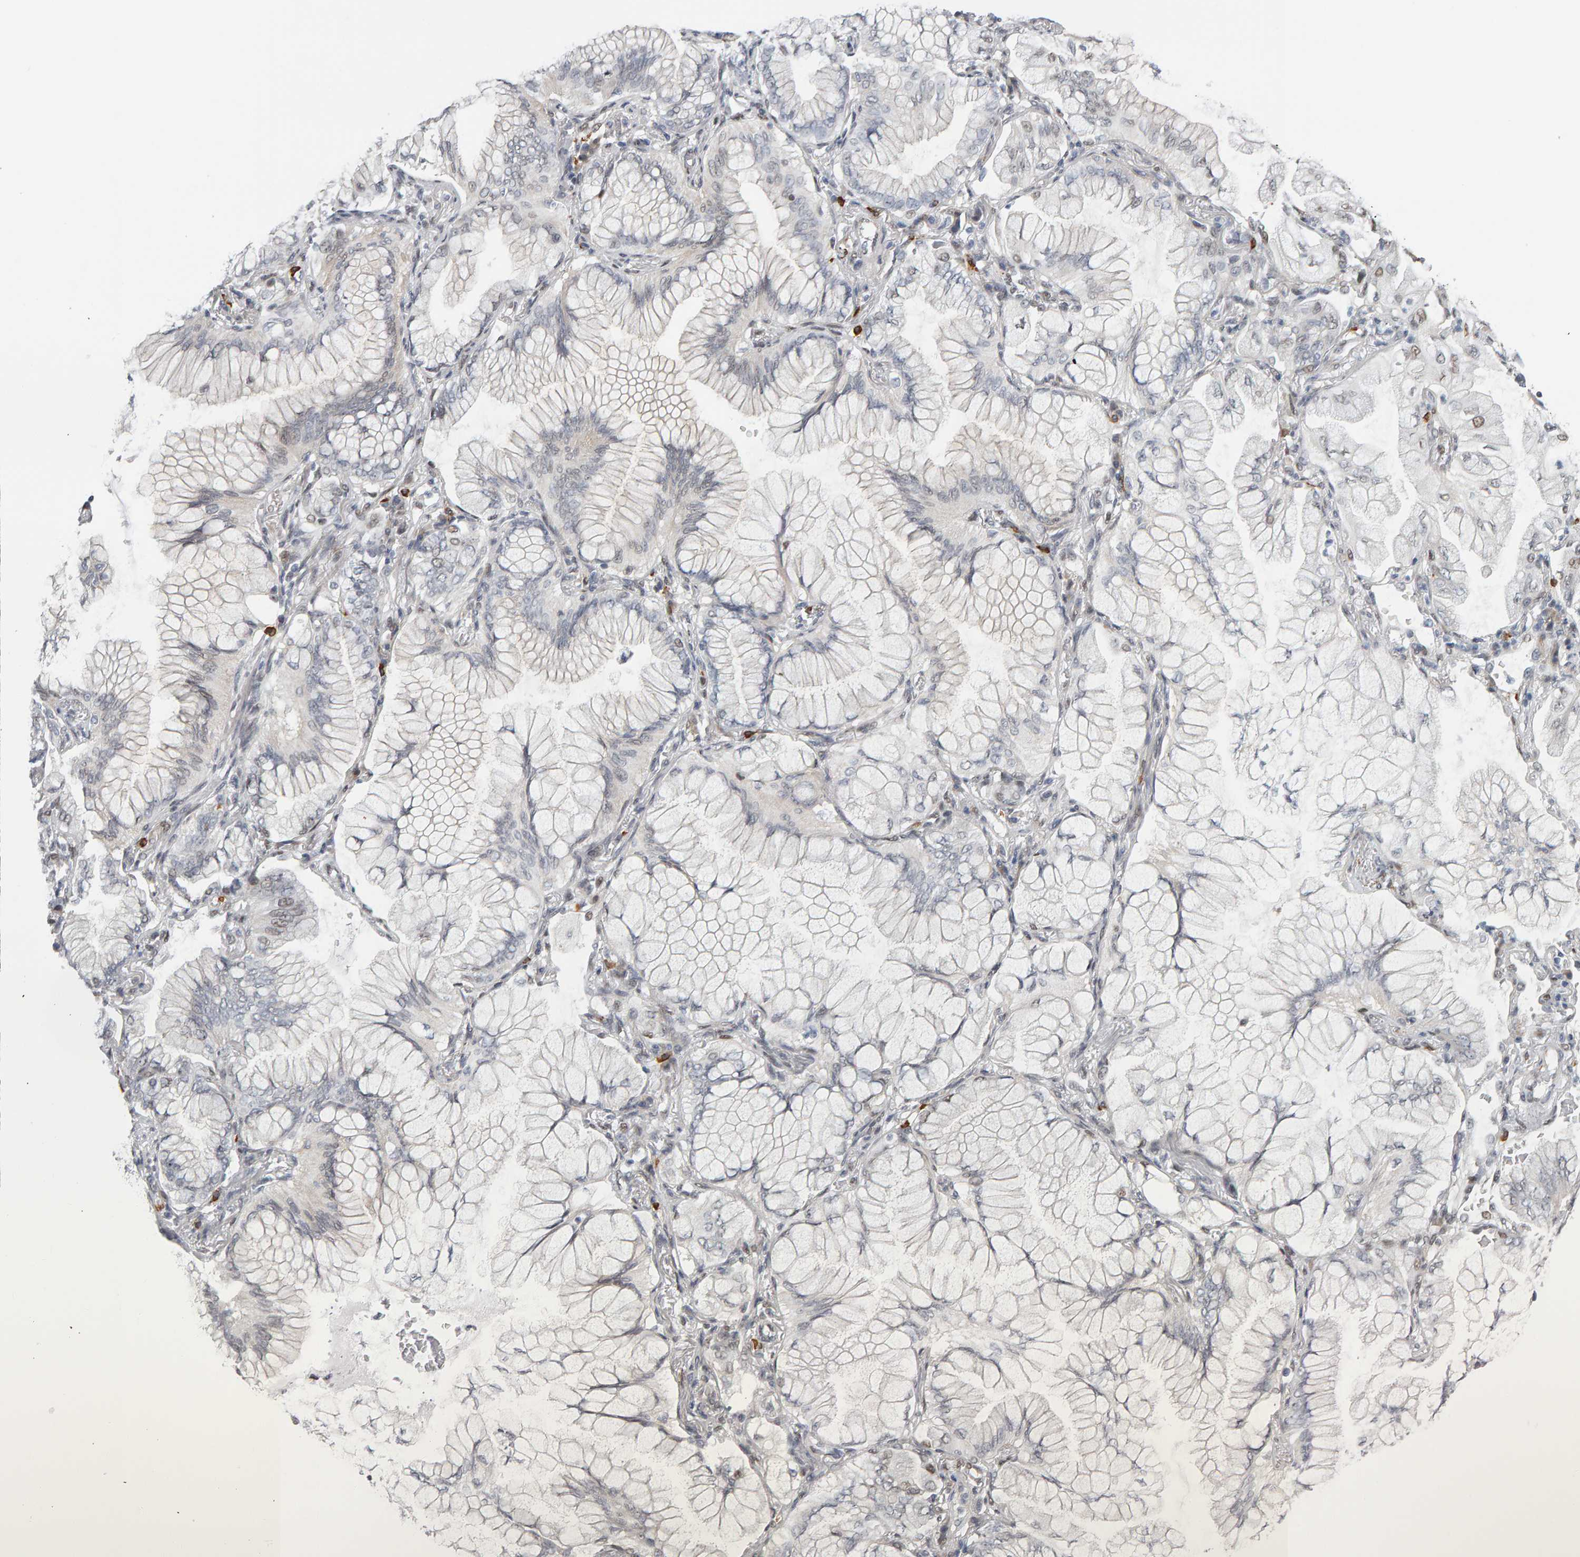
{"staining": {"intensity": "weak", "quantity": "25%-75%", "location": "nuclear"}, "tissue": "lung cancer", "cell_type": "Tumor cells", "image_type": "cancer", "snomed": [{"axis": "morphology", "description": "Adenocarcinoma, NOS"}, {"axis": "topography", "description": "Lung"}], "caption": "Adenocarcinoma (lung) tissue demonstrates weak nuclear staining in about 25%-75% of tumor cells, visualized by immunohistochemistry. (DAB (3,3'-diaminobenzidine) = brown stain, brightfield microscopy at high magnification).", "gene": "ATF7IP", "patient": {"sex": "female", "age": 70}}